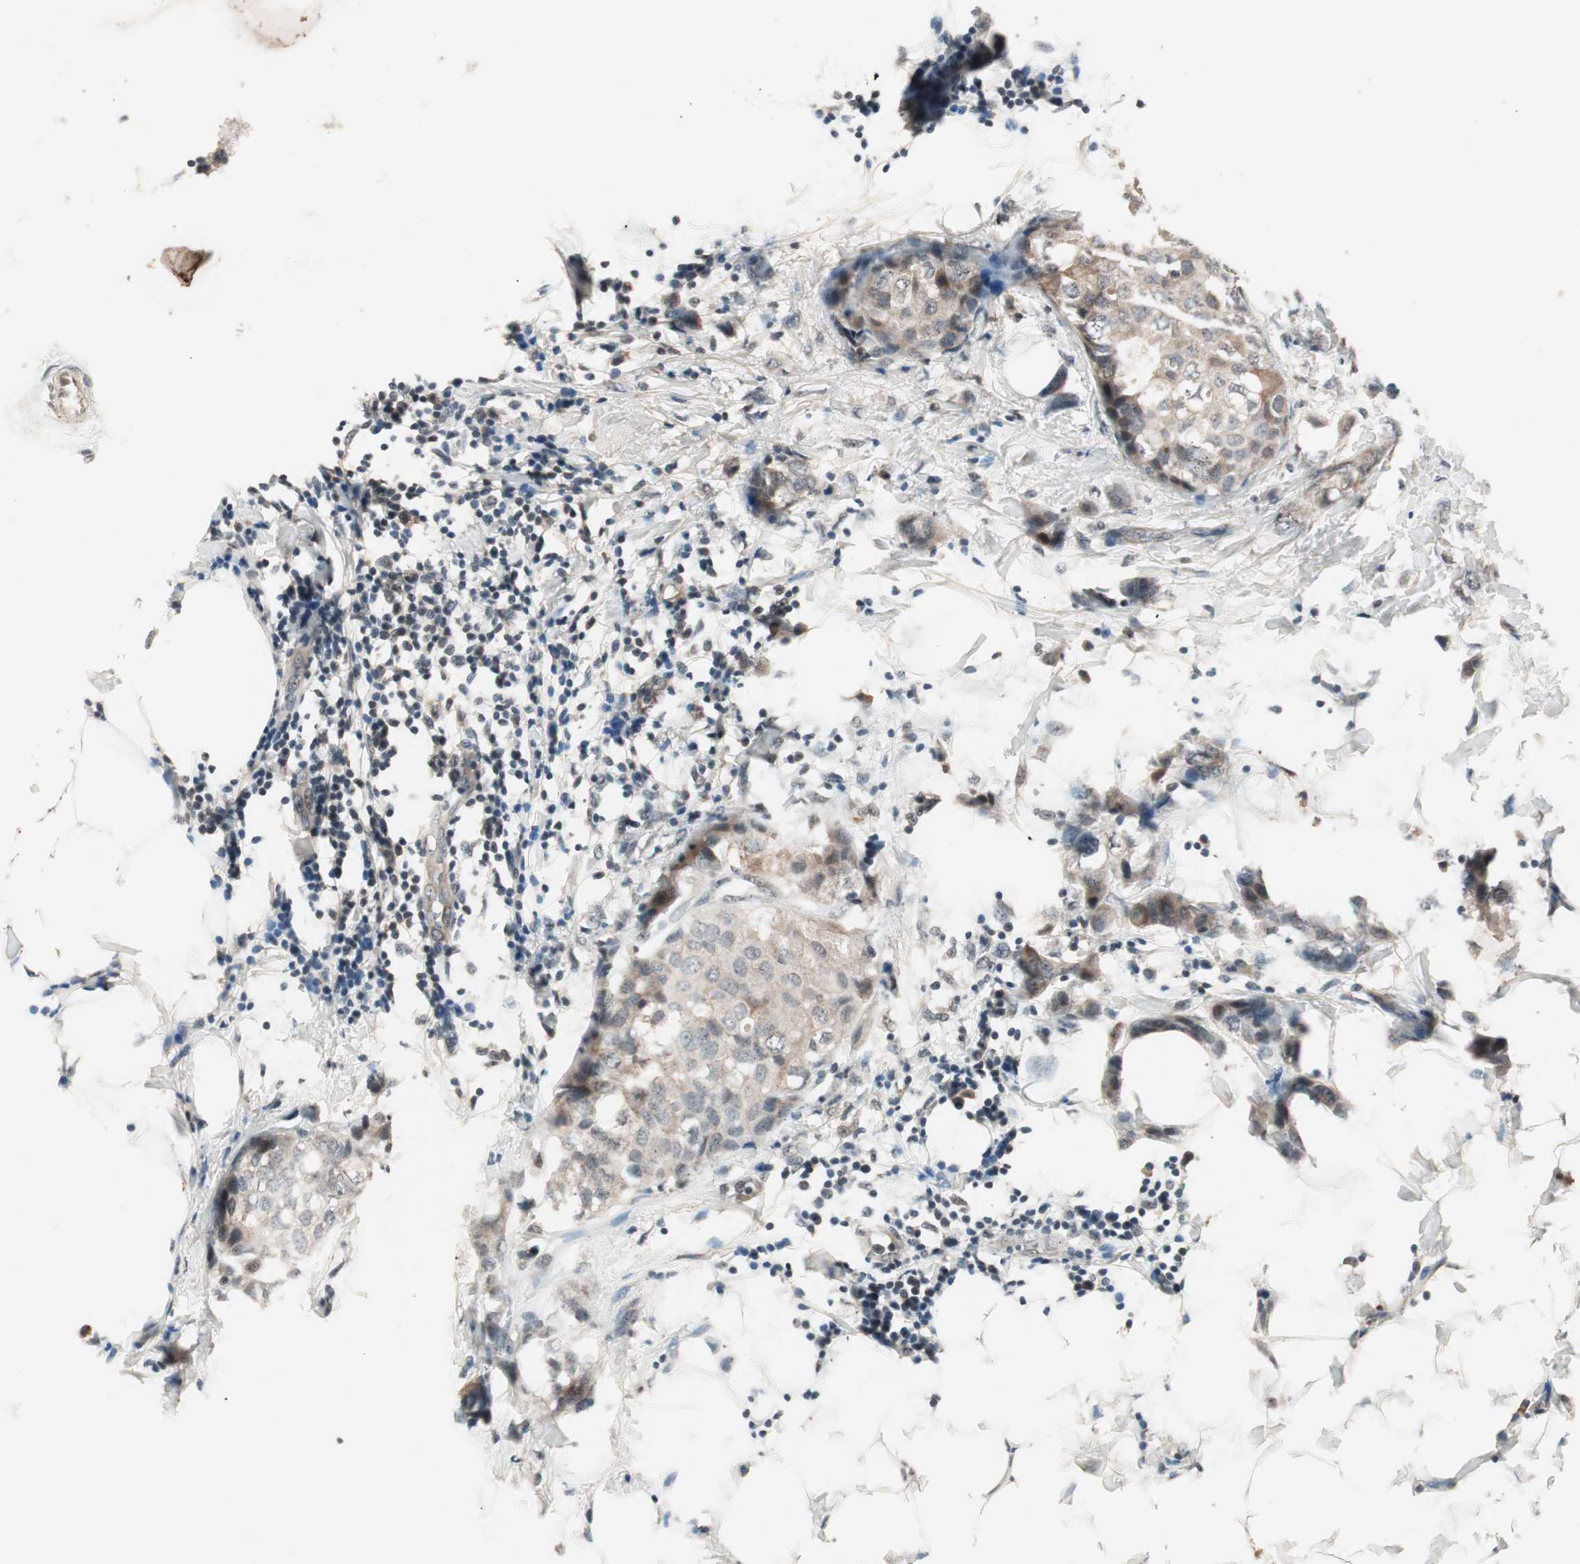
{"staining": {"intensity": "weak", "quantity": "25%-75%", "location": "cytoplasmic/membranous"}, "tissue": "breast cancer", "cell_type": "Tumor cells", "image_type": "cancer", "snomed": [{"axis": "morphology", "description": "Normal tissue, NOS"}, {"axis": "morphology", "description": "Duct carcinoma"}, {"axis": "topography", "description": "Breast"}], "caption": "A low amount of weak cytoplasmic/membranous positivity is identified in about 25%-75% of tumor cells in breast cancer (invasive ductal carcinoma) tissue.", "gene": "NFRKB", "patient": {"sex": "female", "age": 50}}